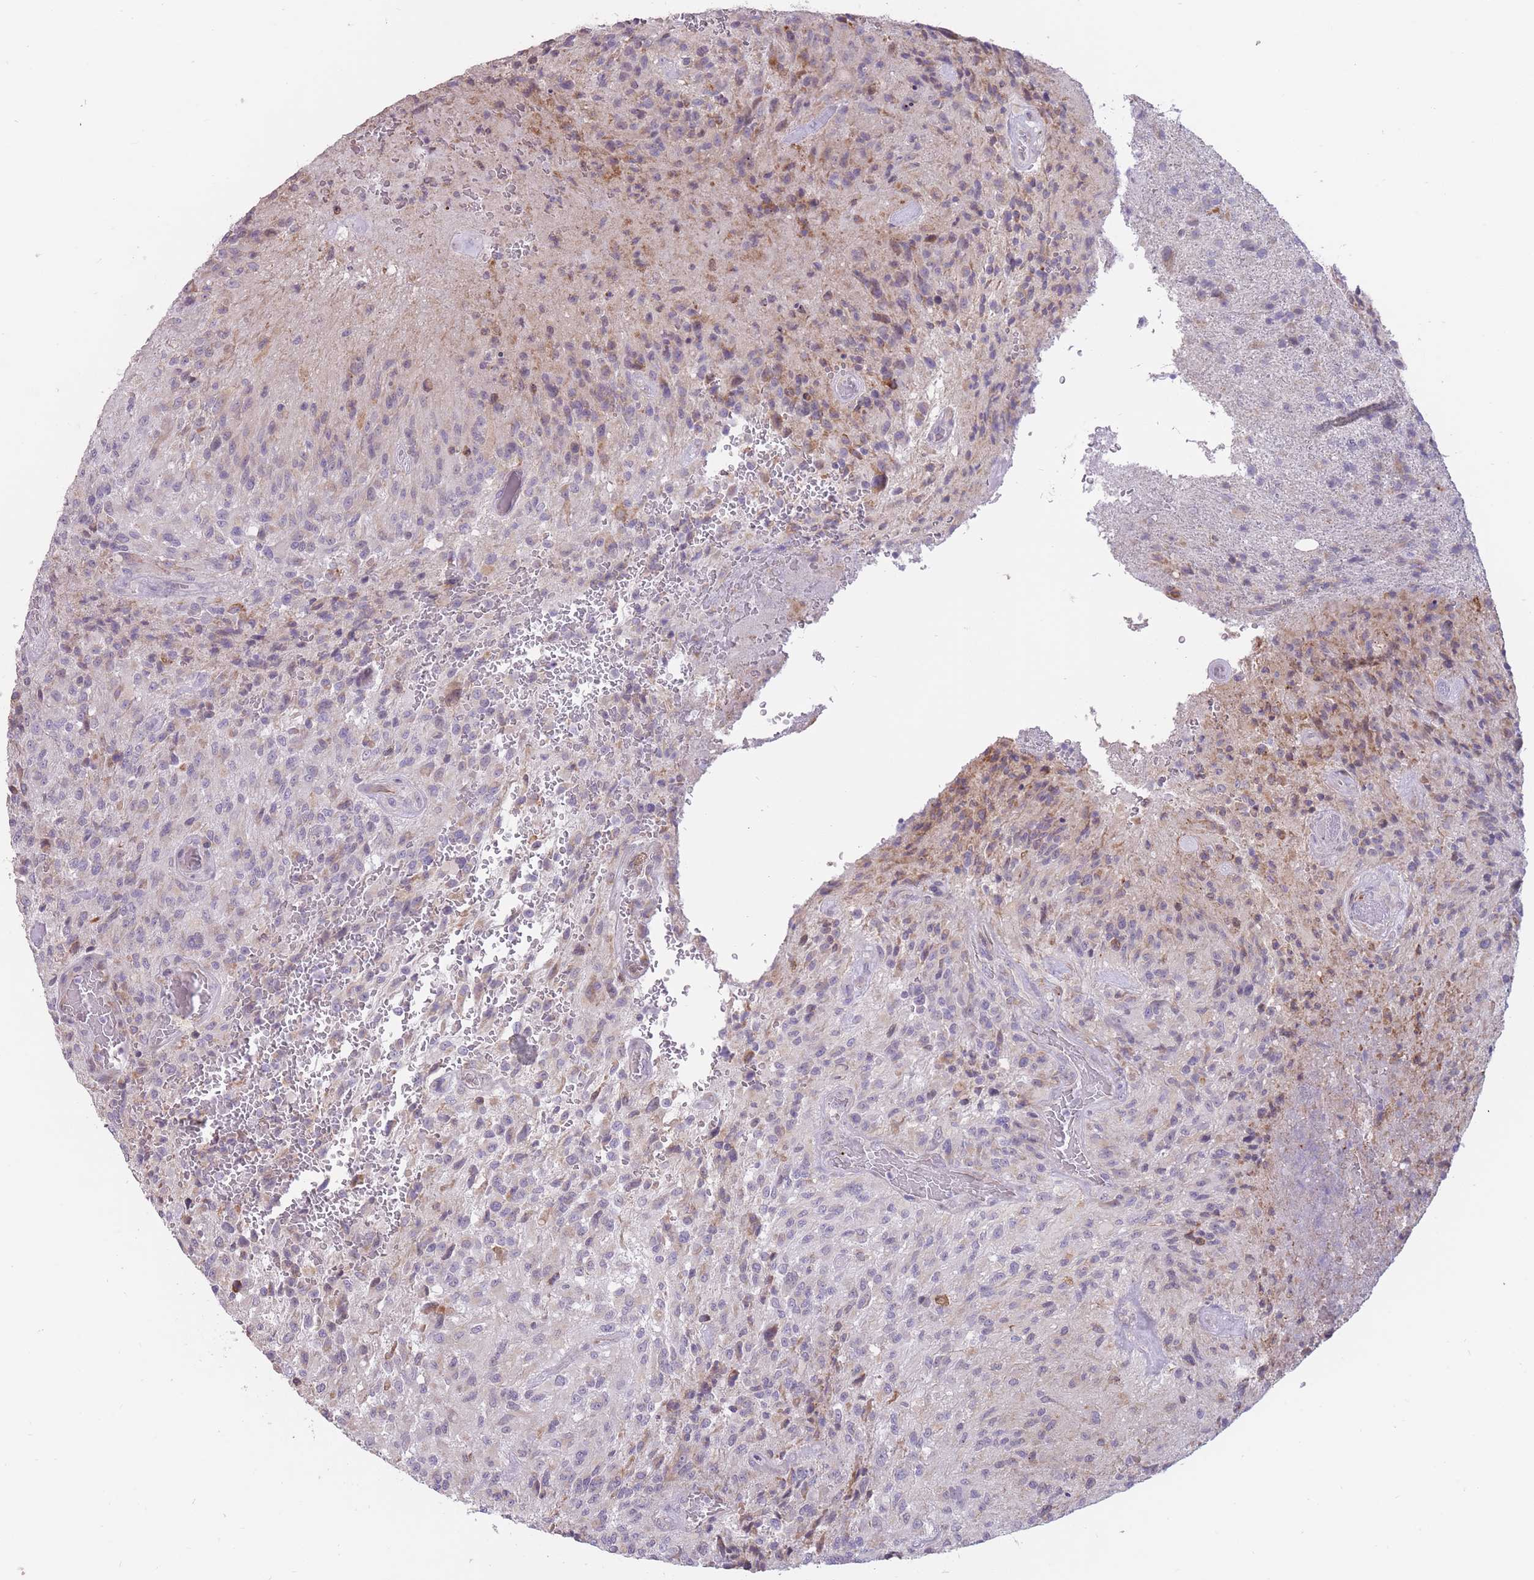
{"staining": {"intensity": "moderate", "quantity": "<25%", "location": "cytoplasmic/membranous"}, "tissue": "glioma", "cell_type": "Tumor cells", "image_type": "cancer", "snomed": [{"axis": "morphology", "description": "Normal tissue, NOS"}, {"axis": "morphology", "description": "Glioma, malignant, High grade"}, {"axis": "topography", "description": "Cerebral cortex"}], "caption": "Immunohistochemistry (IHC) histopathology image of neoplastic tissue: malignant high-grade glioma stained using IHC displays low levels of moderate protein expression localized specifically in the cytoplasmic/membranous of tumor cells, appearing as a cytoplasmic/membranous brown color.", "gene": "TRAPPC5", "patient": {"sex": "male", "age": 56}}